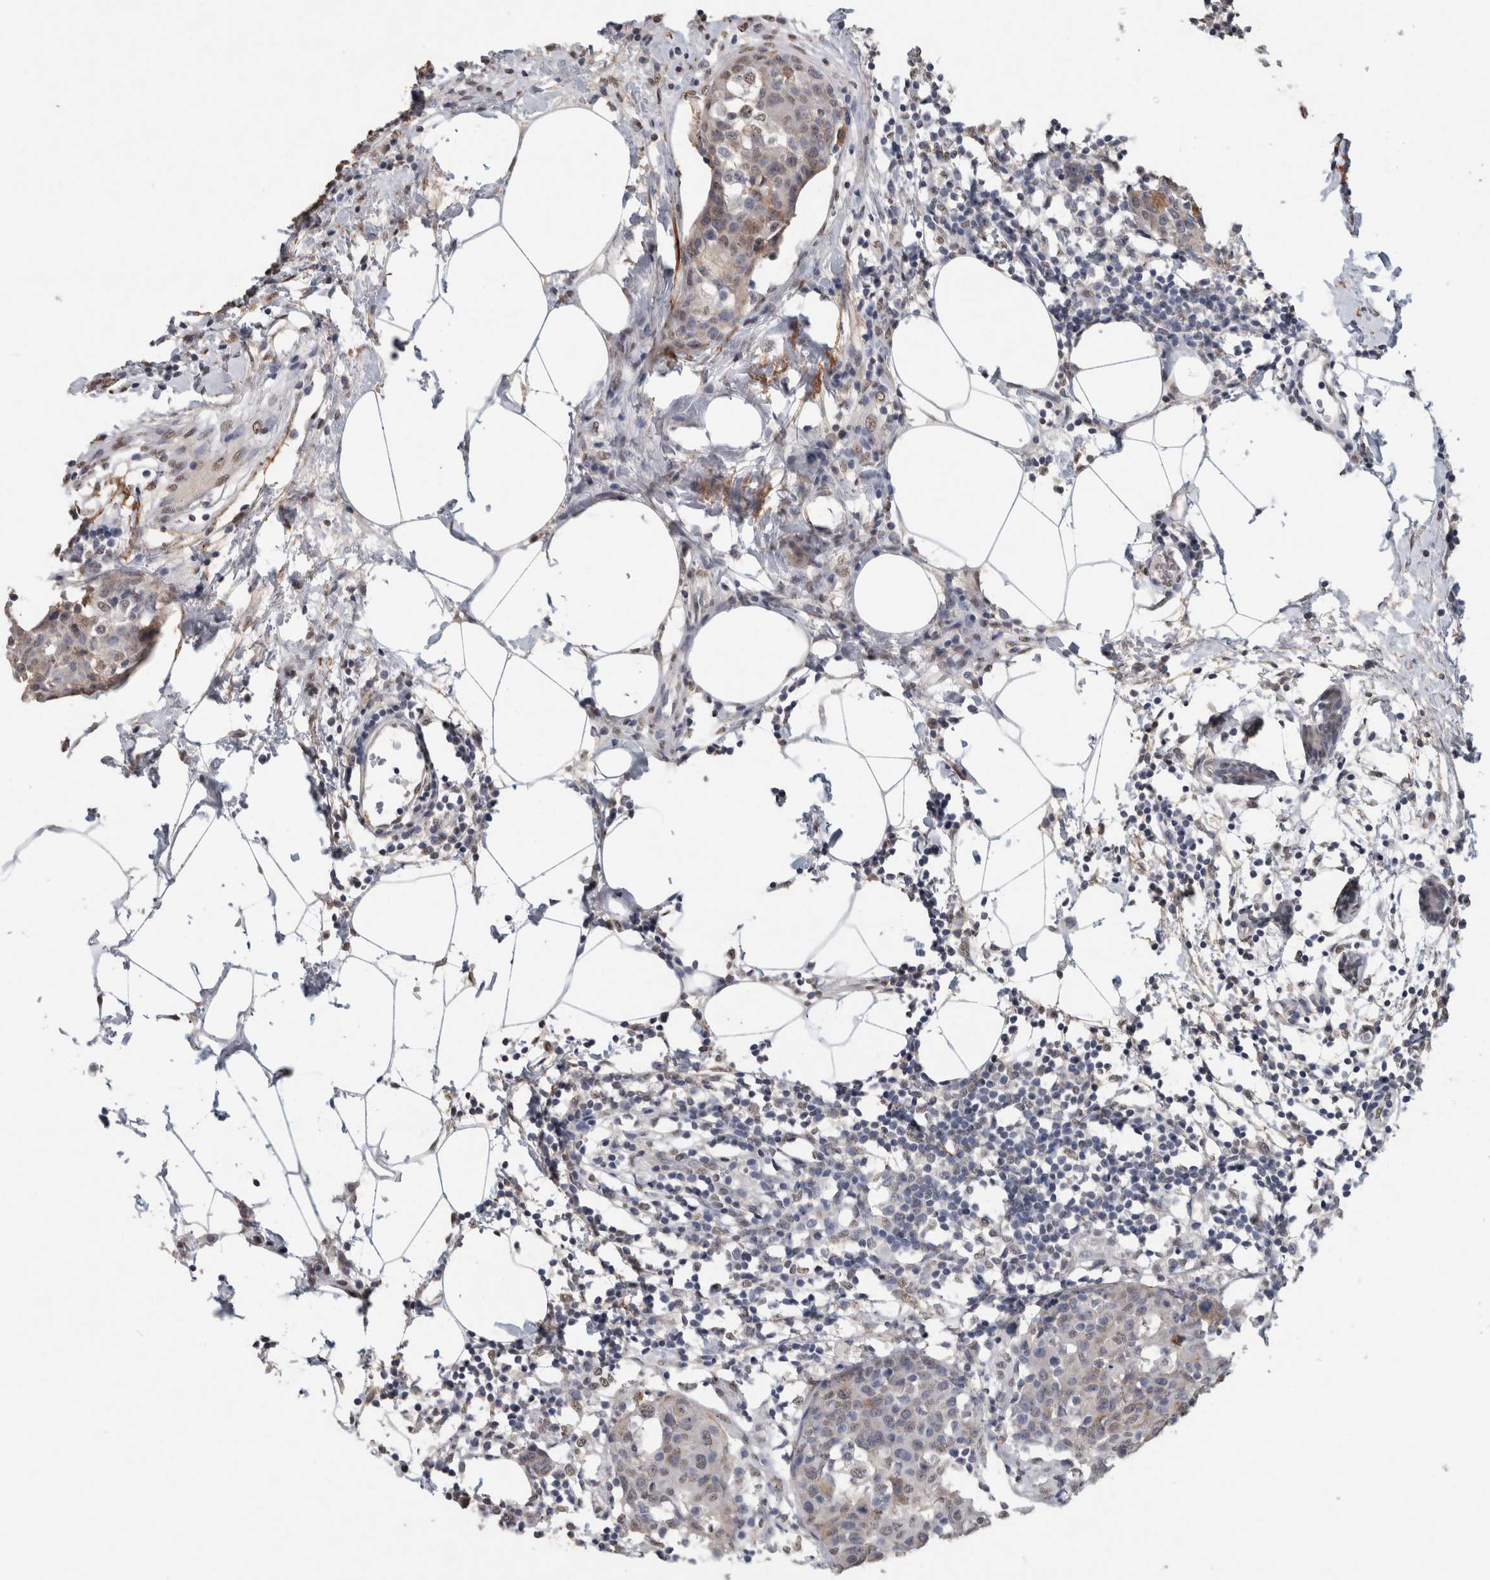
{"staining": {"intensity": "weak", "quantity": "<25%", "location": "nuclear"}, "tissue": "breast cancer", "cell_type": "Tumor cells", "image_type": "cancer", "snomed": [{"axis": "morphology", "description": "Normal tissue, NOS"}, {"axis": "morphology", "description": "Duct carcinoma"}, {"axis": "topography", "description": "Breast"}], "caption": "IHC of invasive ductal carcinoma (breast) demonstrates no positivity in tumor cells.", "gene": "LTBP1", "patient": {"sex": "female", "age": 37}}